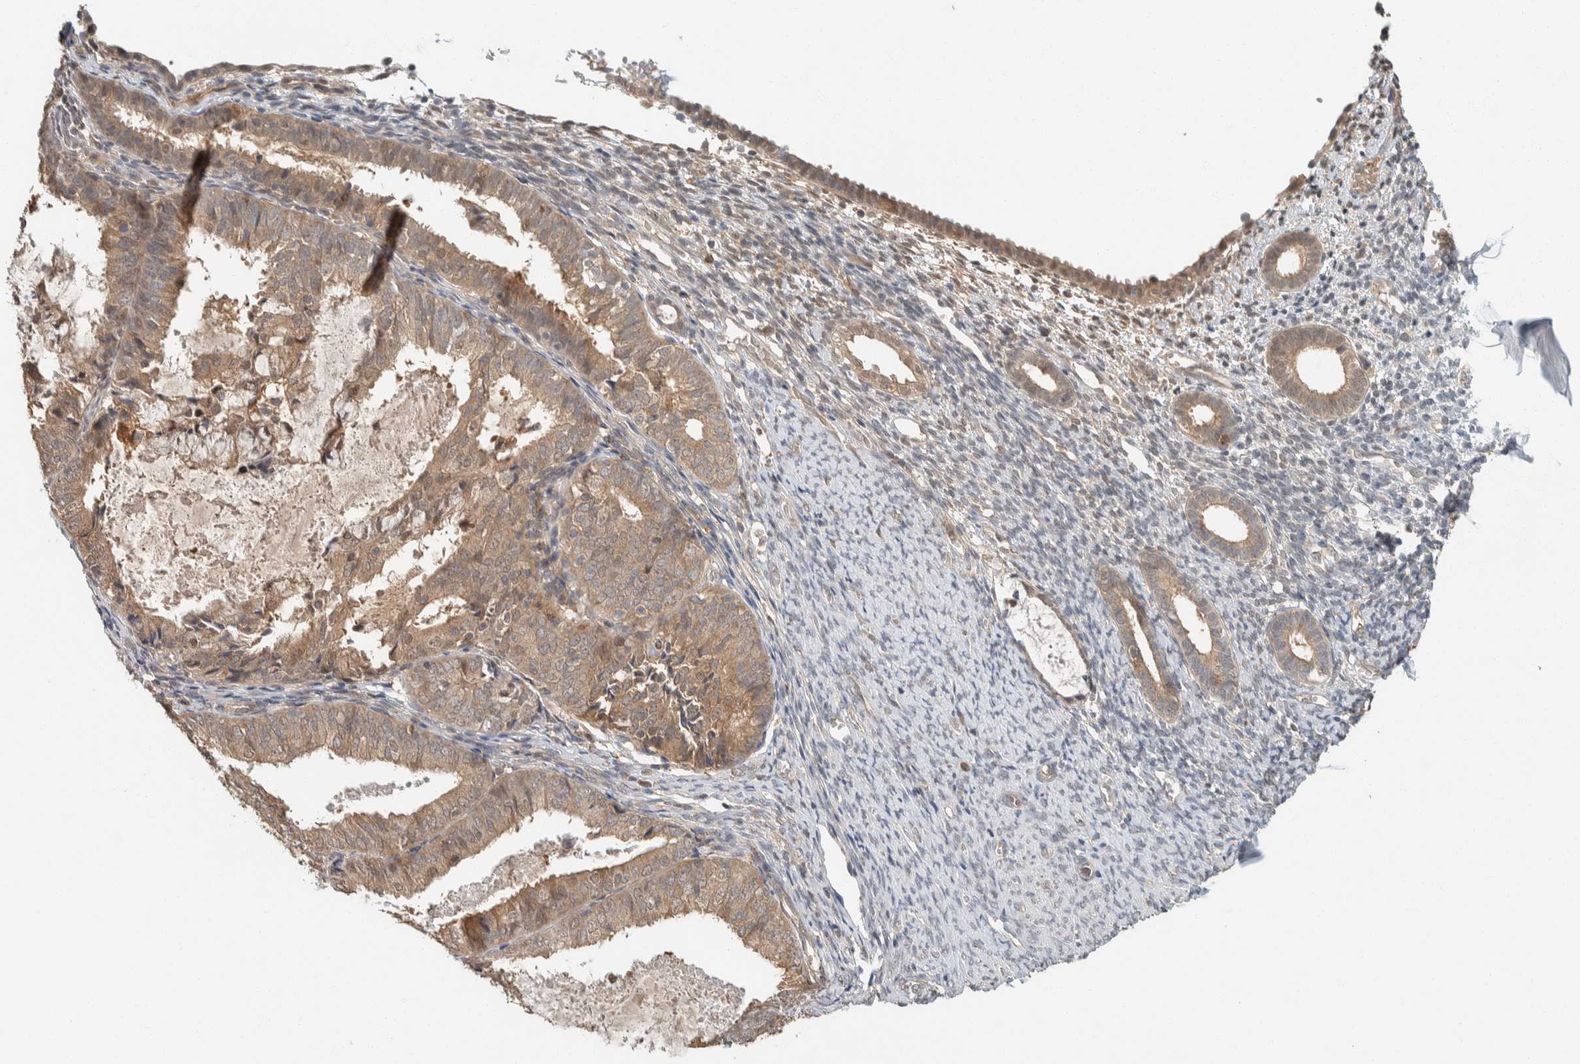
{"staining": {"intensity": "weak", "quantity": "<25%", "location": "cytoplasmic/membranous"}, "tissue": "endometrium", "cell_type": "Cells in endometrial stroma", "image_type": "normal", "snomed": [{"axis": "morphology", "description": "Normal tissue, NOS"}, {"axis": "morphology", "description": "Adenocarcinoma, NOS"}, {"axis": "topography", "description": "Endometrium"}], "caption": "IHC image of benign endometrium: endometrium stained with DAB displays no significant protein expression in cells in endometrial stroma. The staining was performed using DAB (3,3'-diaminobenzidine) to visualize the protein expression in brown, while the nuclei were stained in blue with hematoxylin (Magnification: 20x).", "gene": "ZNF567", "patient": {"sex": "female", "age": 57}}